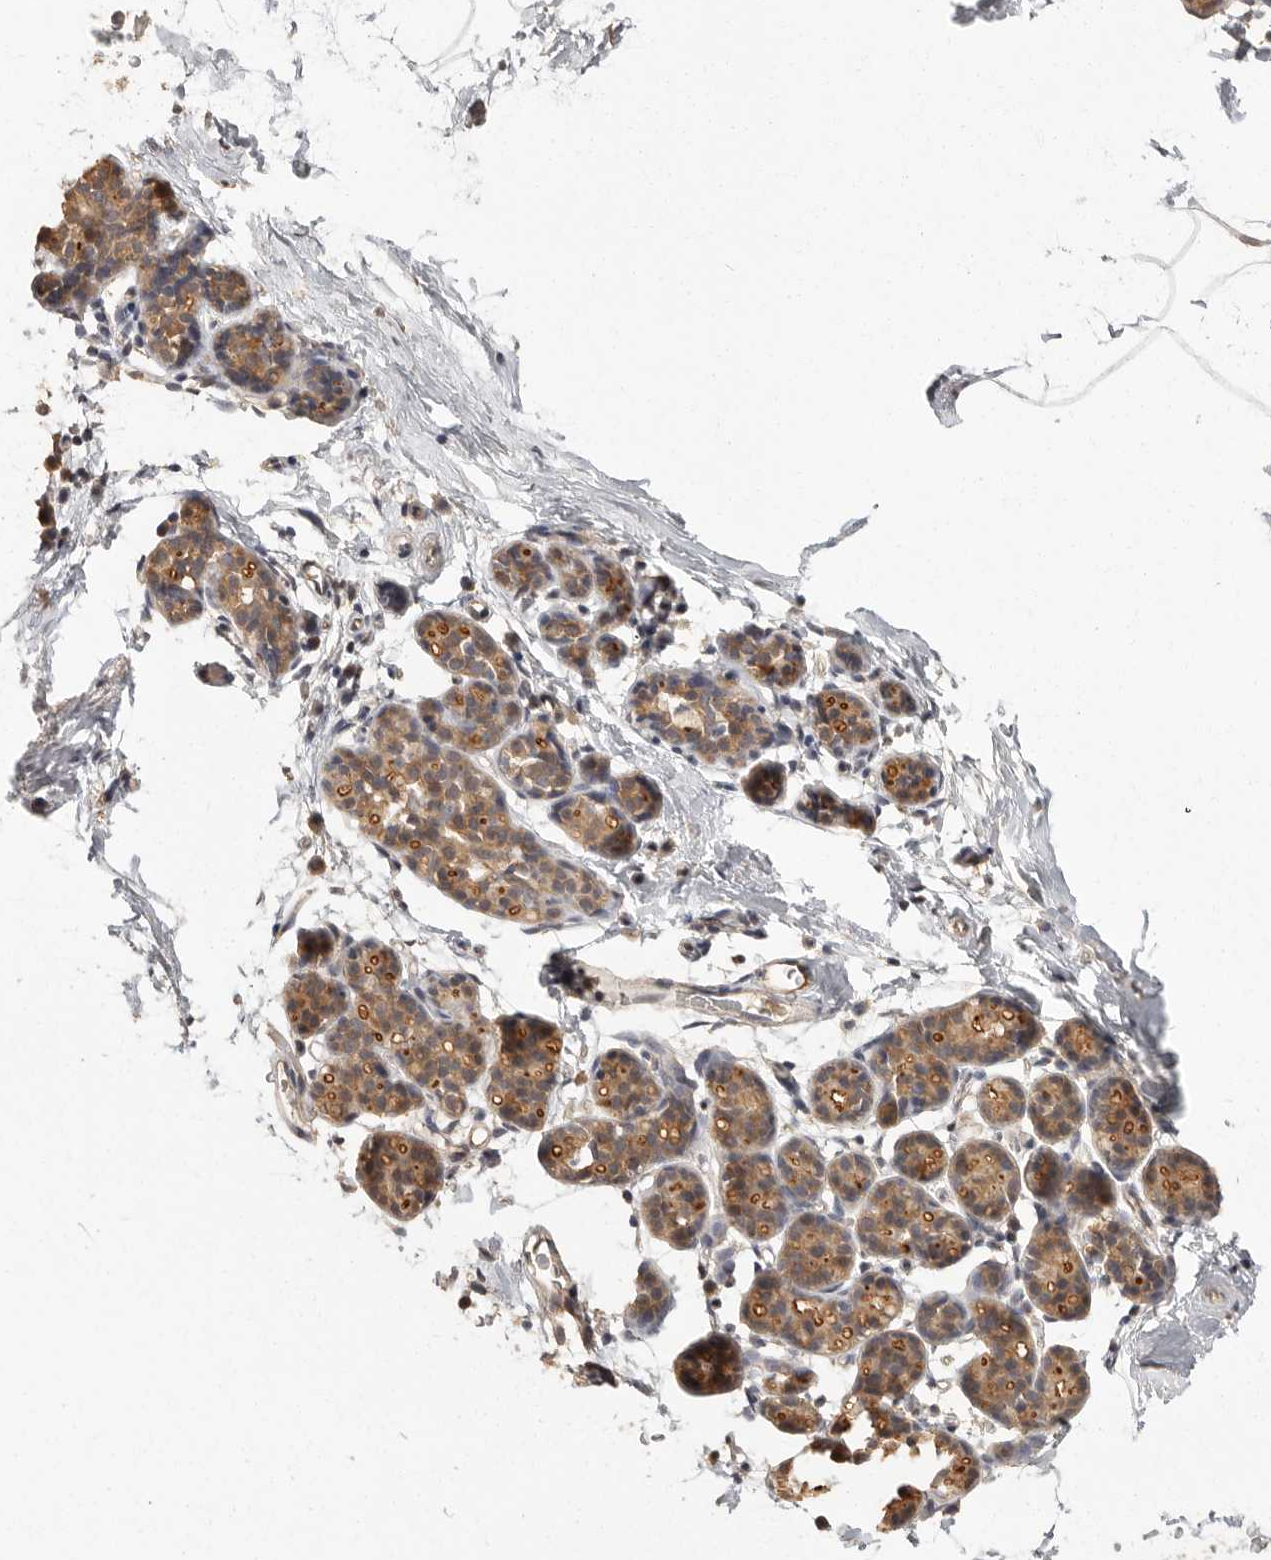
{"staining": {"intensity": "negative", "quantity": "none", "location": "none"}, "tissue": "breast", "cell_type": "Adipocytes", "image_type": "normal", "snomed": [{"axis": "morphology", "description": "Normal tissue, NOS"}, {"axis": "topography", "description": "Breast"}], "caption": "The immunohistochemistry micrograph has no significant expression in adipocytes of breast. (DAB IHC, high magnification).", "gene": "BAIAP2", "patient": {"sex": "female", "age": 62}}